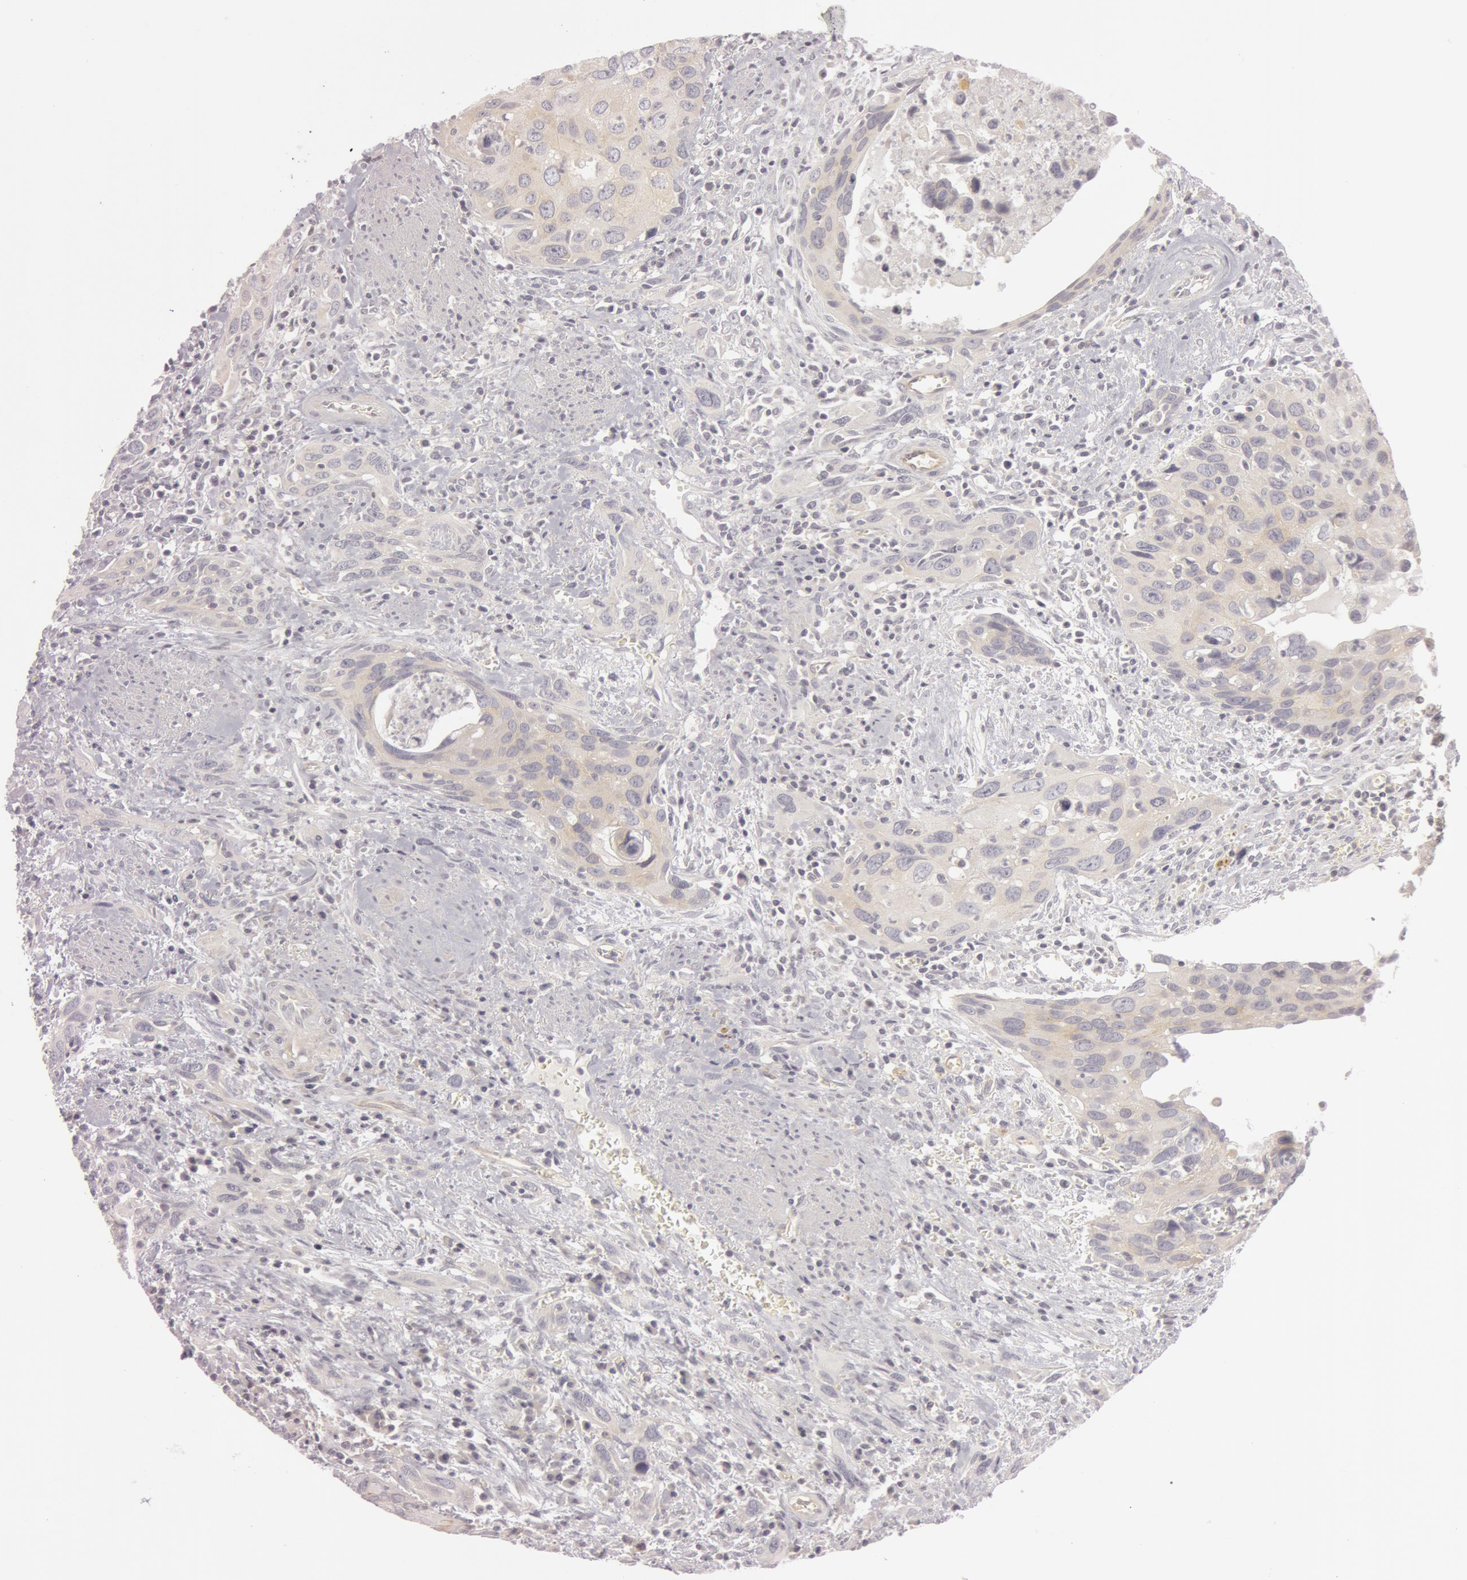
{"staining": {"intensity": "weak", "quantity": "25%-75%", "location": "cytoplasmic/membranous"}, "tissue": "urothelial cancer", "cell_type": "Tumor cells", "image_type": "cancer", "snomed": [{"axis": "morphology", "description": "Urothelial carcinoma, High grade"}, {"axis": "topography", "description": "Urinary bladder"}], "caption": "A low amount of weak cytoplasmic/membranous positivity is identified in about 25%-75% of tumor cells in urothelial cancer tissue.", "gene": "RALGAPA1", "patient": {"sex": "male", "age": 71}}